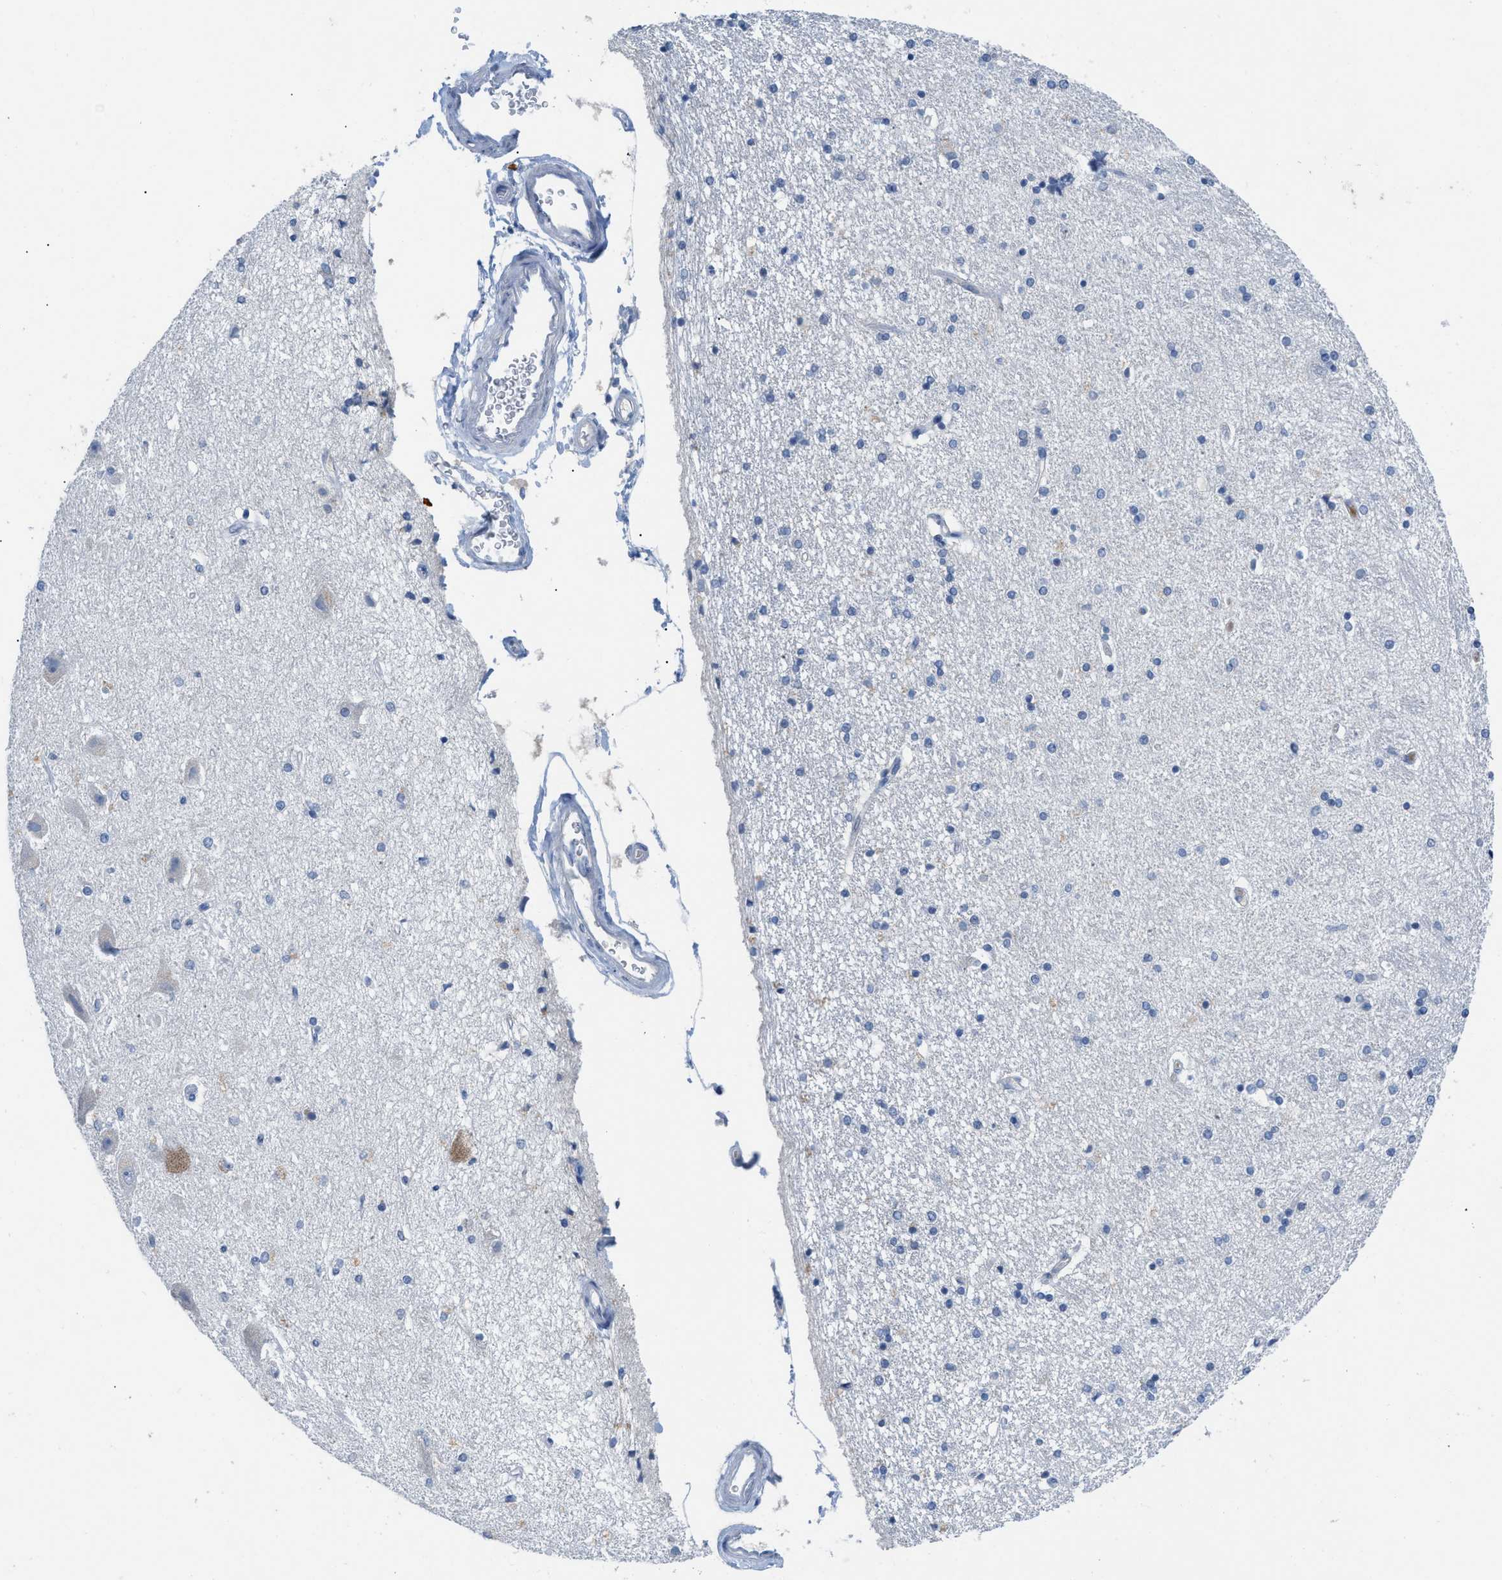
{"staining": {"intensity": "negative", "quantity": "none", "location": "none"}, "tissue": "hippocampus", "cell_type": "Glial cells", "image_type": "normal", "snomed": [{"axis": "morphology", "description": "Normal tissue, NOS"}, {"axis": "topography", "description": "Hippocampus"}], "caption": "This is an IHC image of unremarkable human hippocampus. There is no expression in glial cells.", "gene": "HPX", "patient": {"sex": "female", "age": 54}}